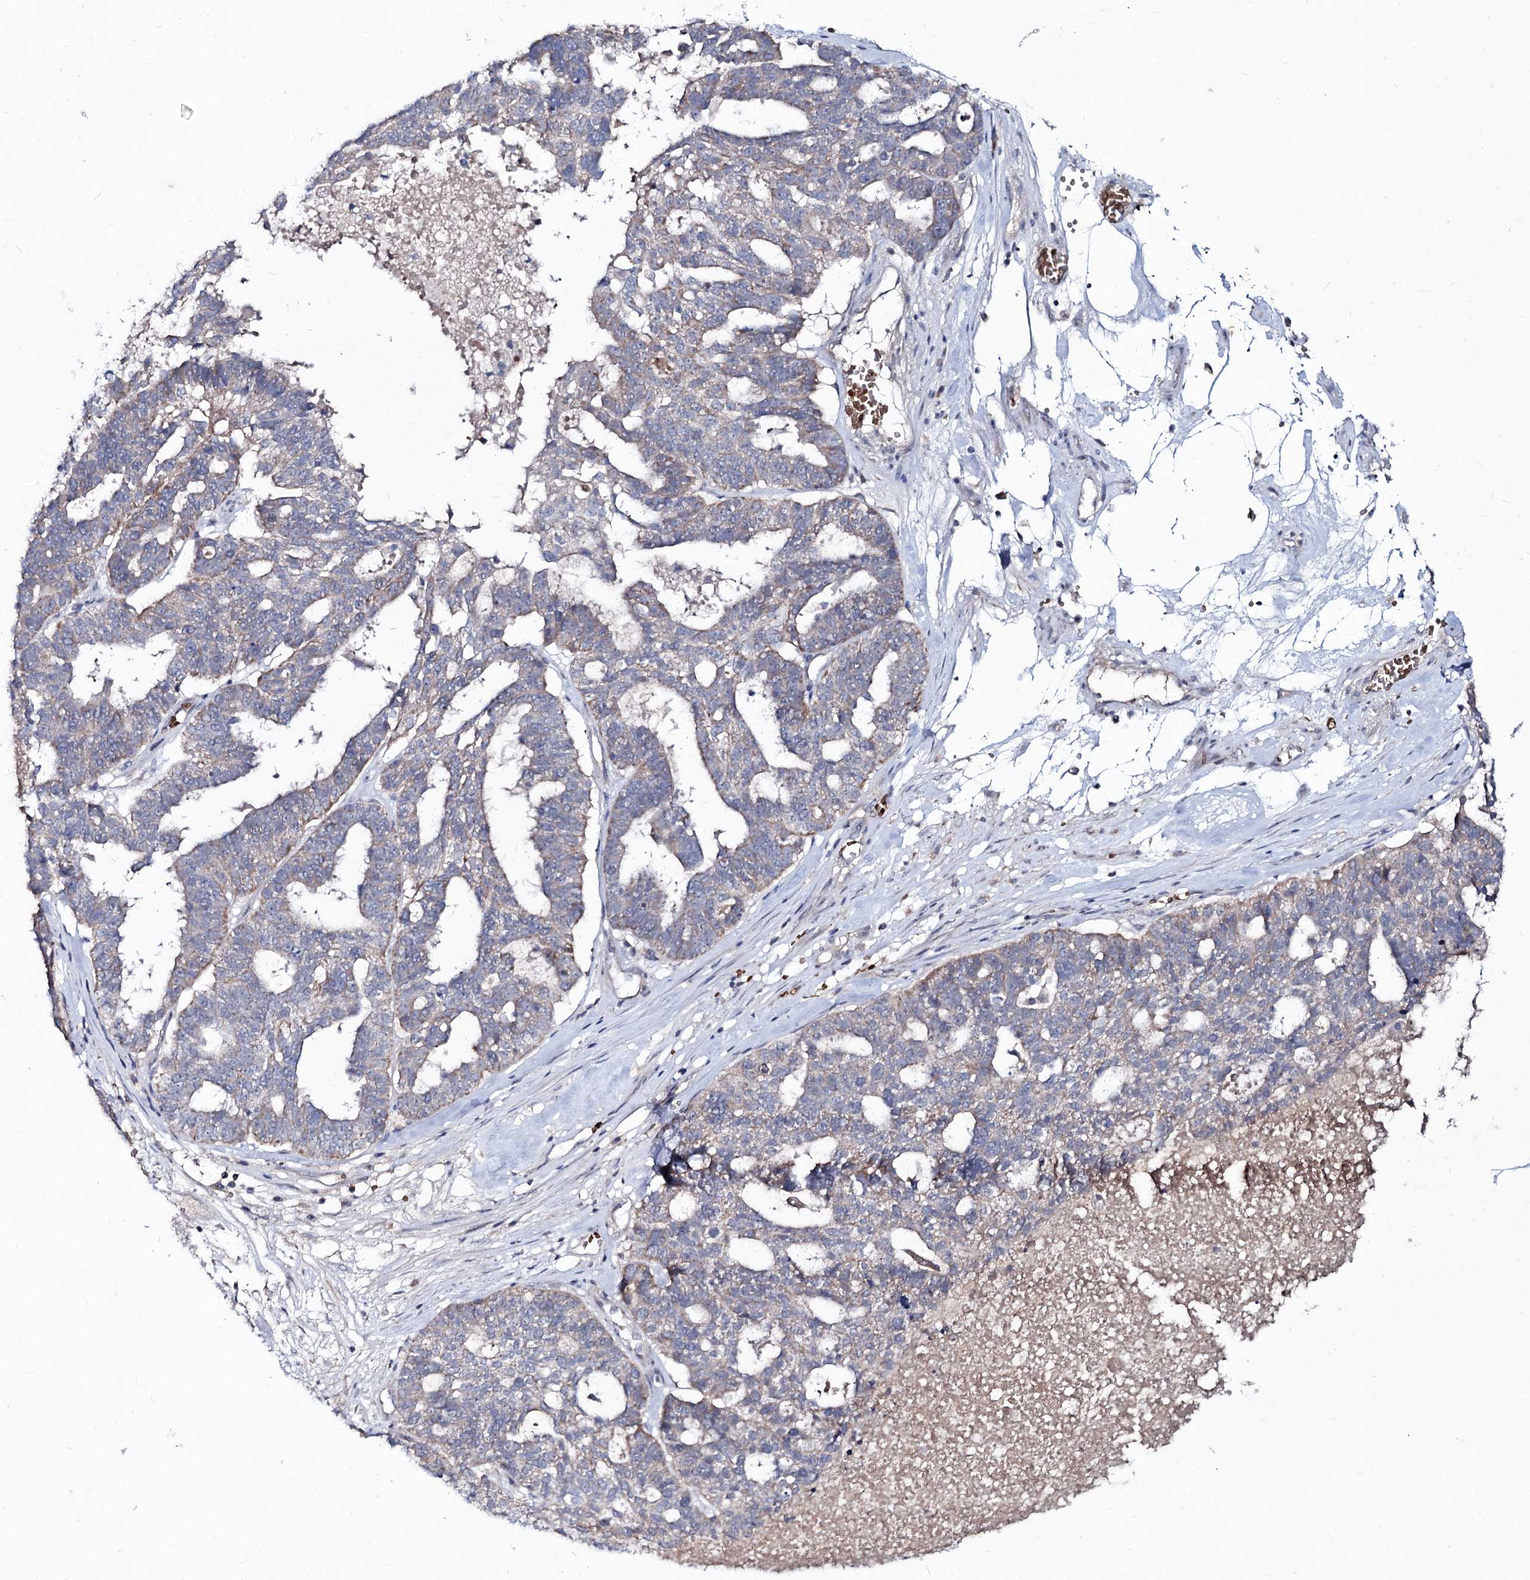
{"staining": {"intensity": "weak", "quantity": "<25%", "location": "cytoplasmic/membranous"}, "tissue": "ovarian cancer", "cell_type": "Tumor cells", "image_type": "cancer", "snomed": [{"axis": "morphology", "description": "Cystadenocarcinoma, serous, NOS"}, {"axis": "topography", "description": "Ovary"}], "caption": "The histopathology image demonstrates no staining of tumor cells in ovarian serous cystadenocarcinoma. (Stains: DAB immunohistochemistry with hematoxylin counter stain, Microscopy: brightfield microscopy at high magnification).", "gene": "RNF6", "patient": {"sex": "female", "age": 59}}